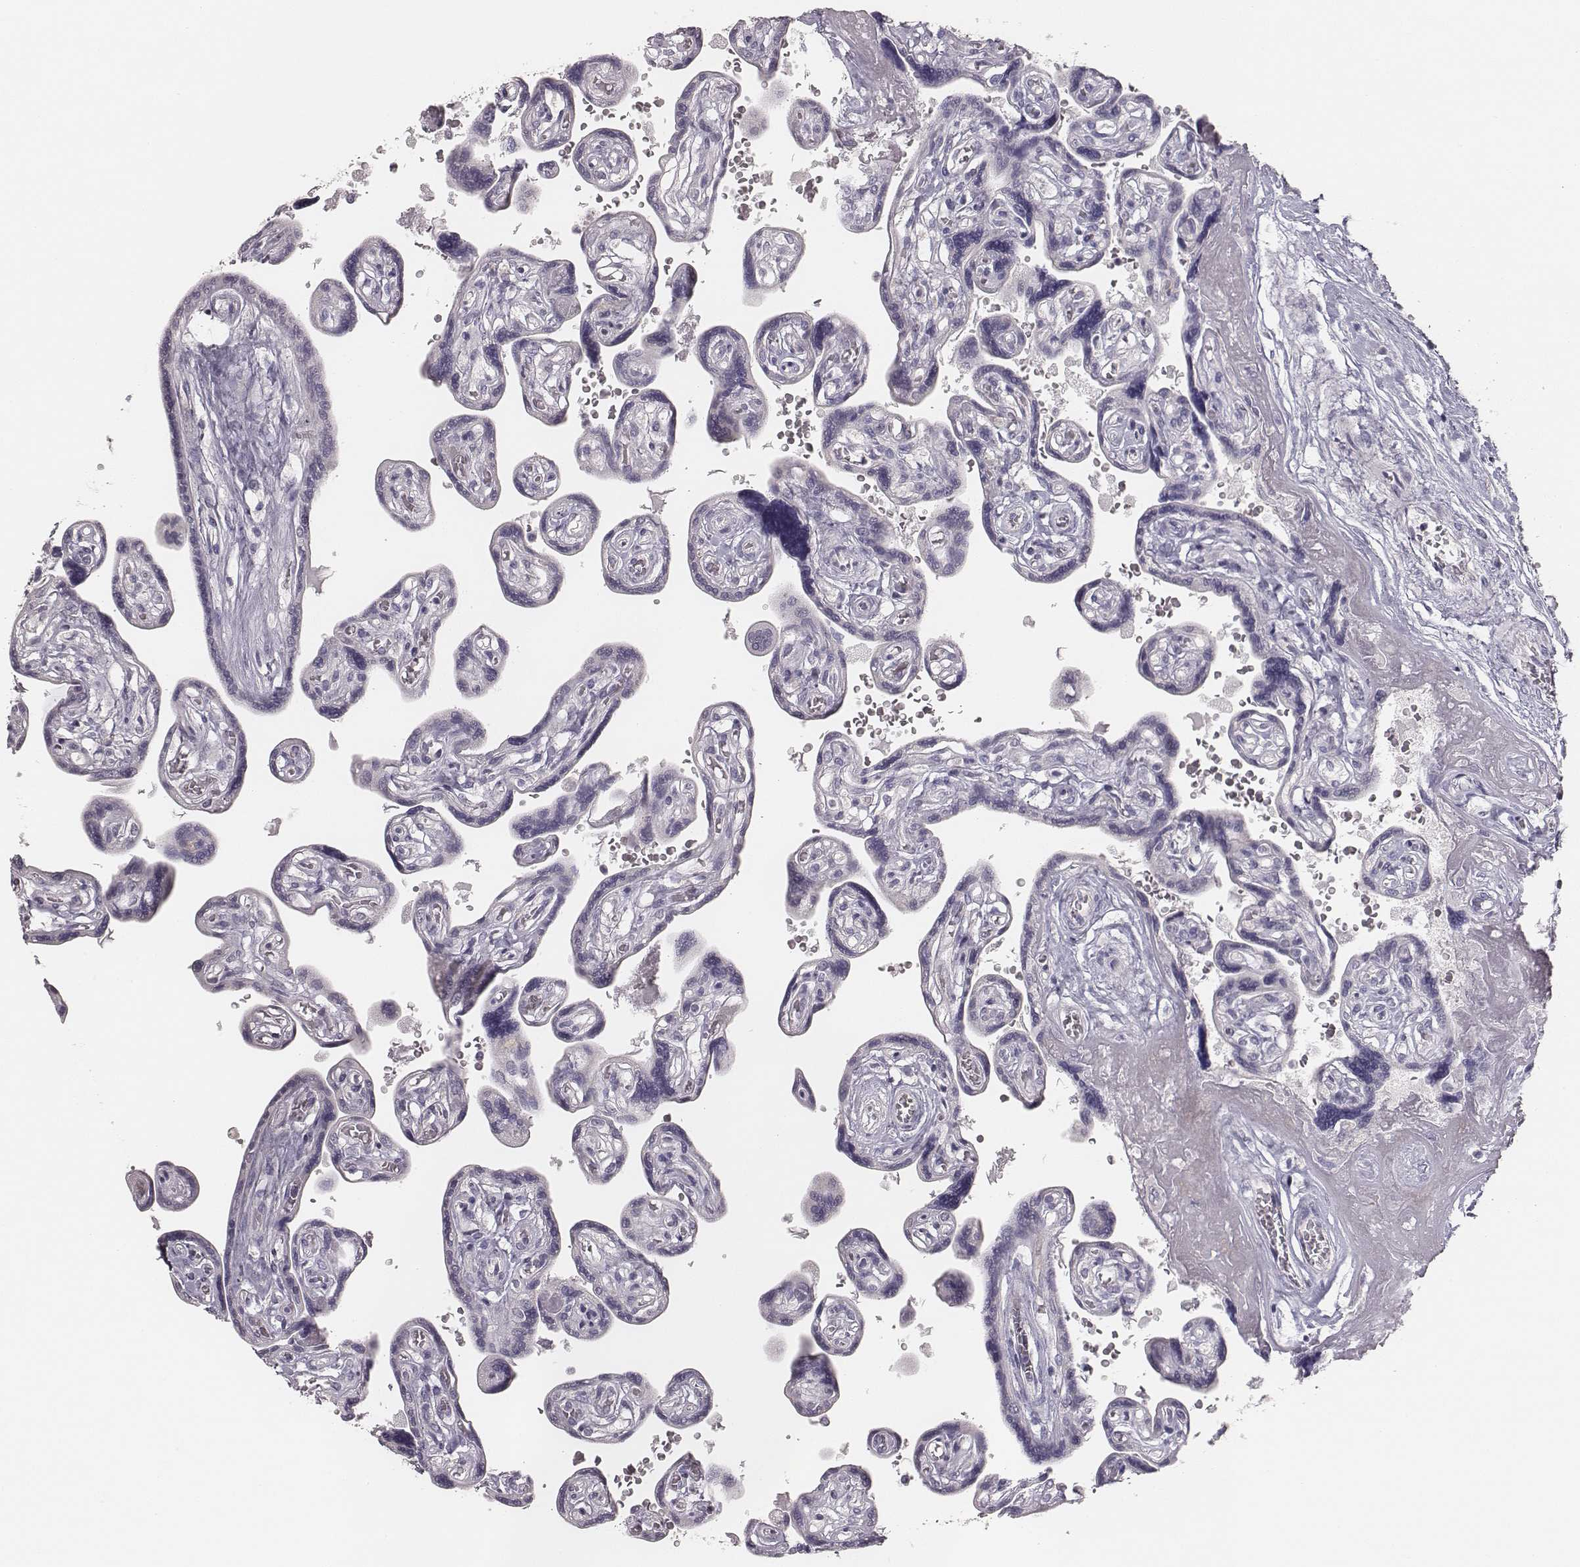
{"staining": {"intensity": "negative", "quantity": "none", "location": "none"}, "tissue": "placenta", "cell_type": "Decidual cells", "image_type": "normal", "snomed": [{"axis": "morphology", "description": "Normal tissue, NOS"}, {"axis": "topography", "description": "Placenta"}], "caption": "Image shows no significant protein positivity in decidual cells of unremarkable placenta.", "gene": "MYH6", "patient": {"sex": "female", "age": 32}}